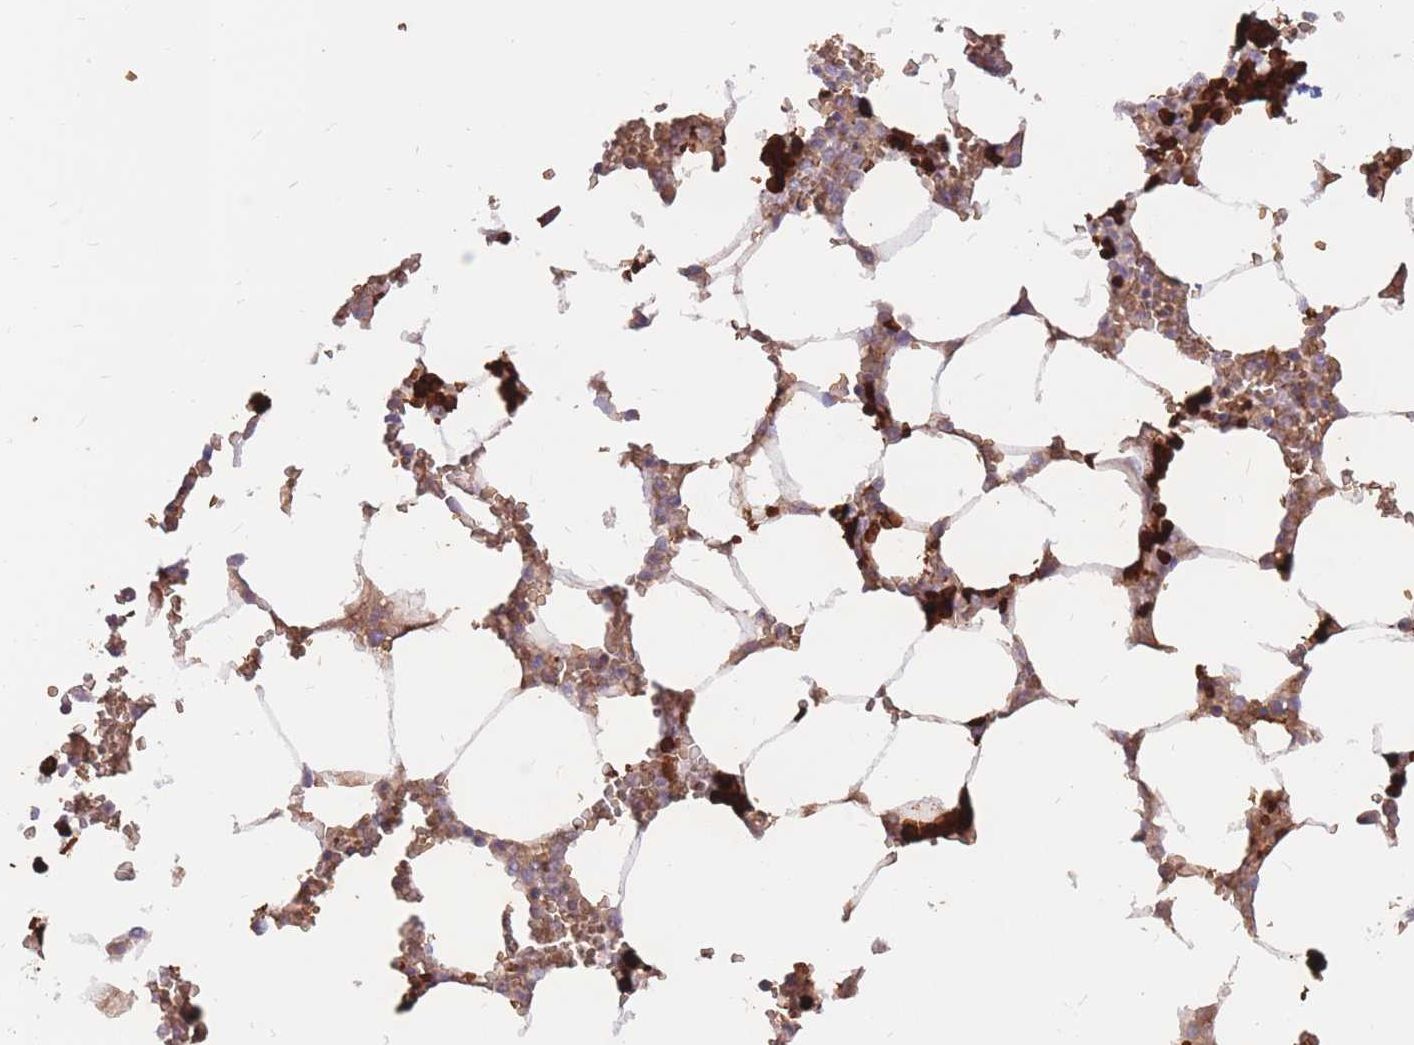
{"staining": {"intensity": "strong", "quantity": "25%-75%", "location": "cytoplasmic/membranous"}, "tissue": "bone marrow", "cell_type": "Hematopoietic cells", "image_type": "normal", "snomed": [{"axis": "morphology", "description": "Normal tissue, NOS"}, {"axis": "topography", "description": "Bone marrow"}], "caption": "A brown stain shows strong cytoplasmic/membranous positivity of a protein in hematopoietic cells of benign human bone marrow. The protein of interest is stained brown, and the nuclei are stained in blue (DAB (3,3'-diaminobenzidine) IHC with brightfield microscopy, high magnification).", "gene": "ATP10D", "patient": {"sex": "male", "age": 64}}